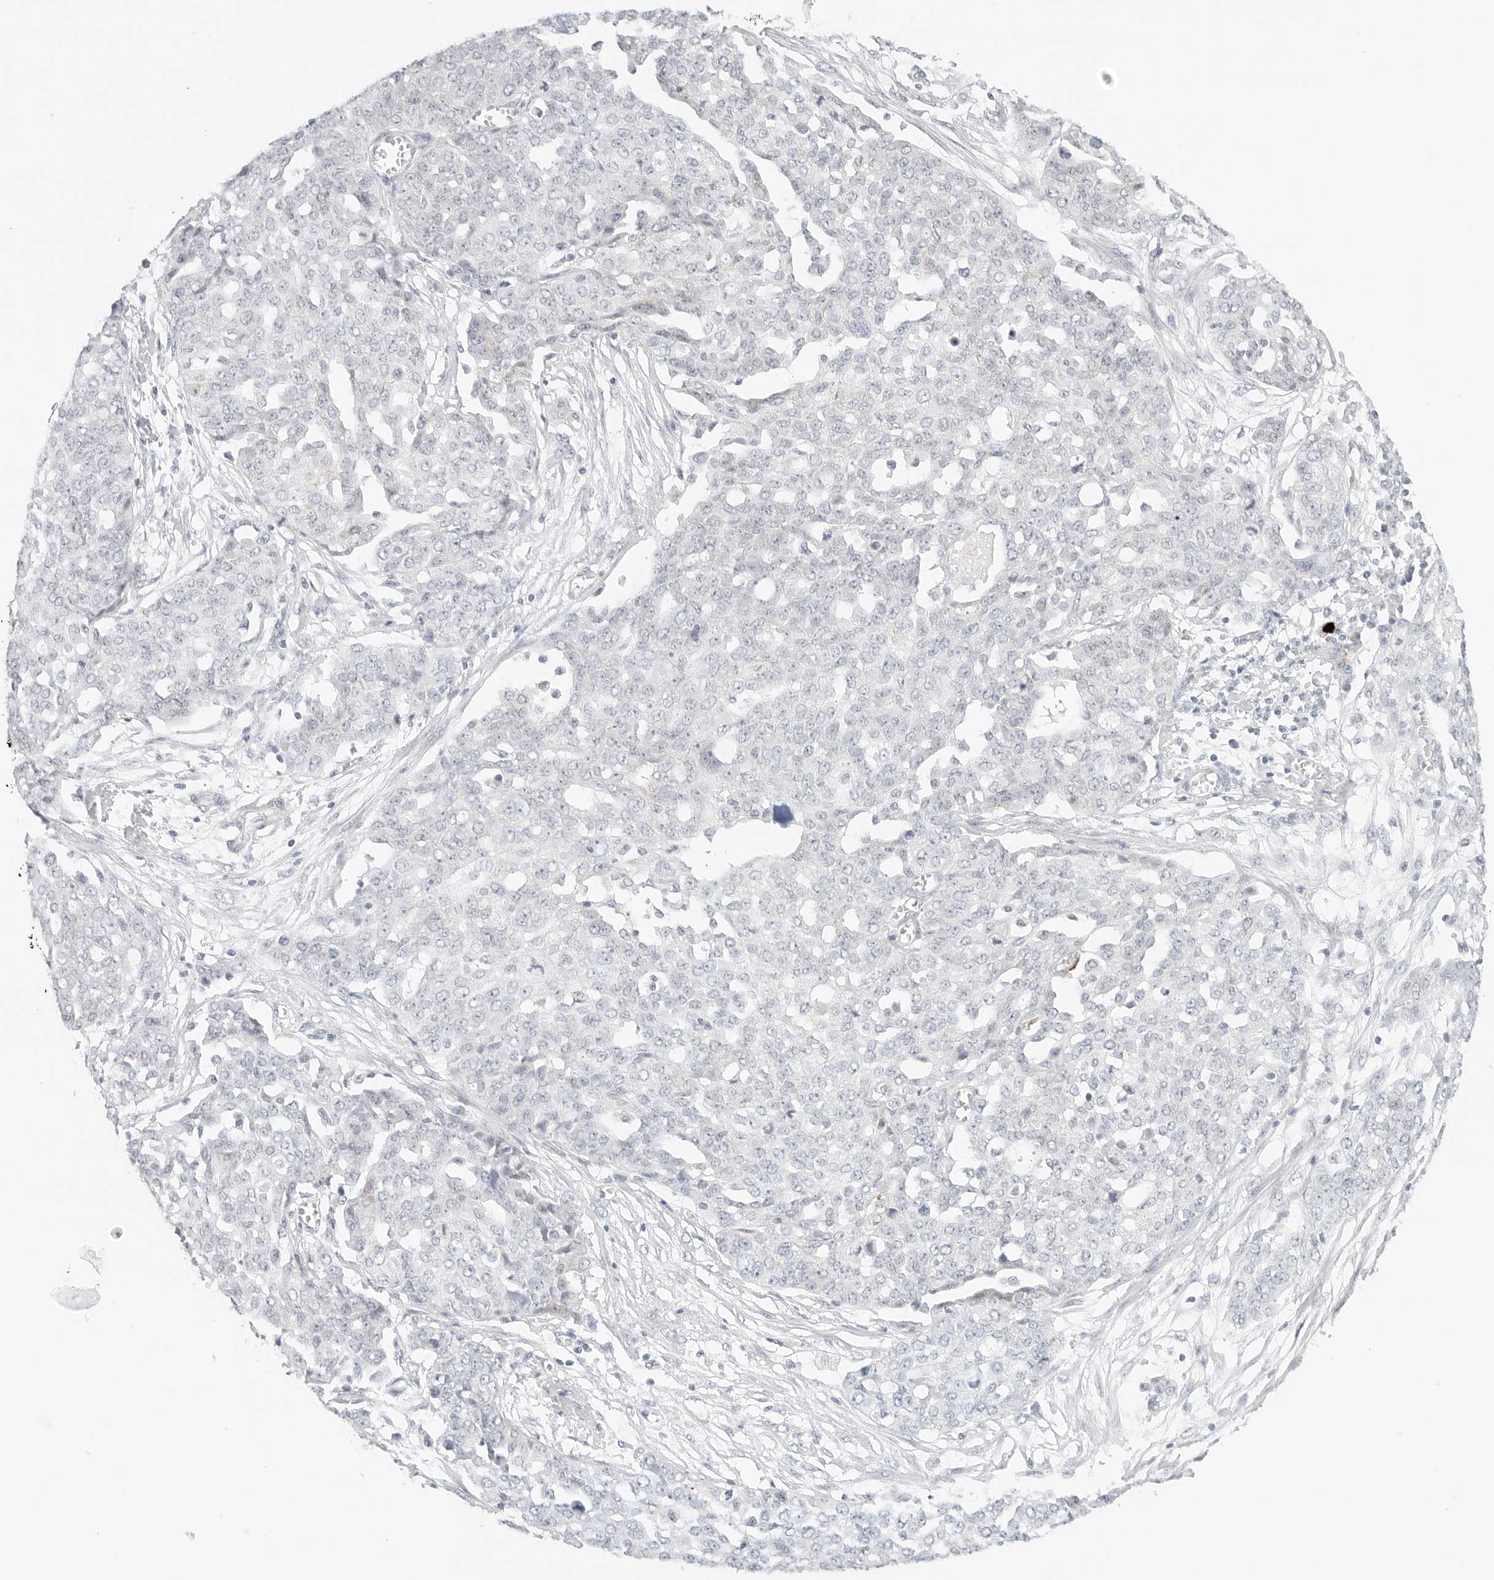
{"staining": {"intensity": "negative", "quantity": "none", "location": "none"}, "tissue": "ovarian cancer", "cell_type": "Tumor cells", "image_type": "cancer", "snomed": [{"axis": "morphology", "description": "Cystadenocarcinoma, serous, NOS"}, {"axis": "topography", "description": "Soft tissue"}, {"axis": "topography", "description": "Ovary"}], "caption": "Immunohistochemical staining of human ovarian cancer (serous cystadenocarcinoma) displays no significant positivity in tumor cells.", "gene": "PCDH19", "patient": {"sex": "female", "age": 57}}